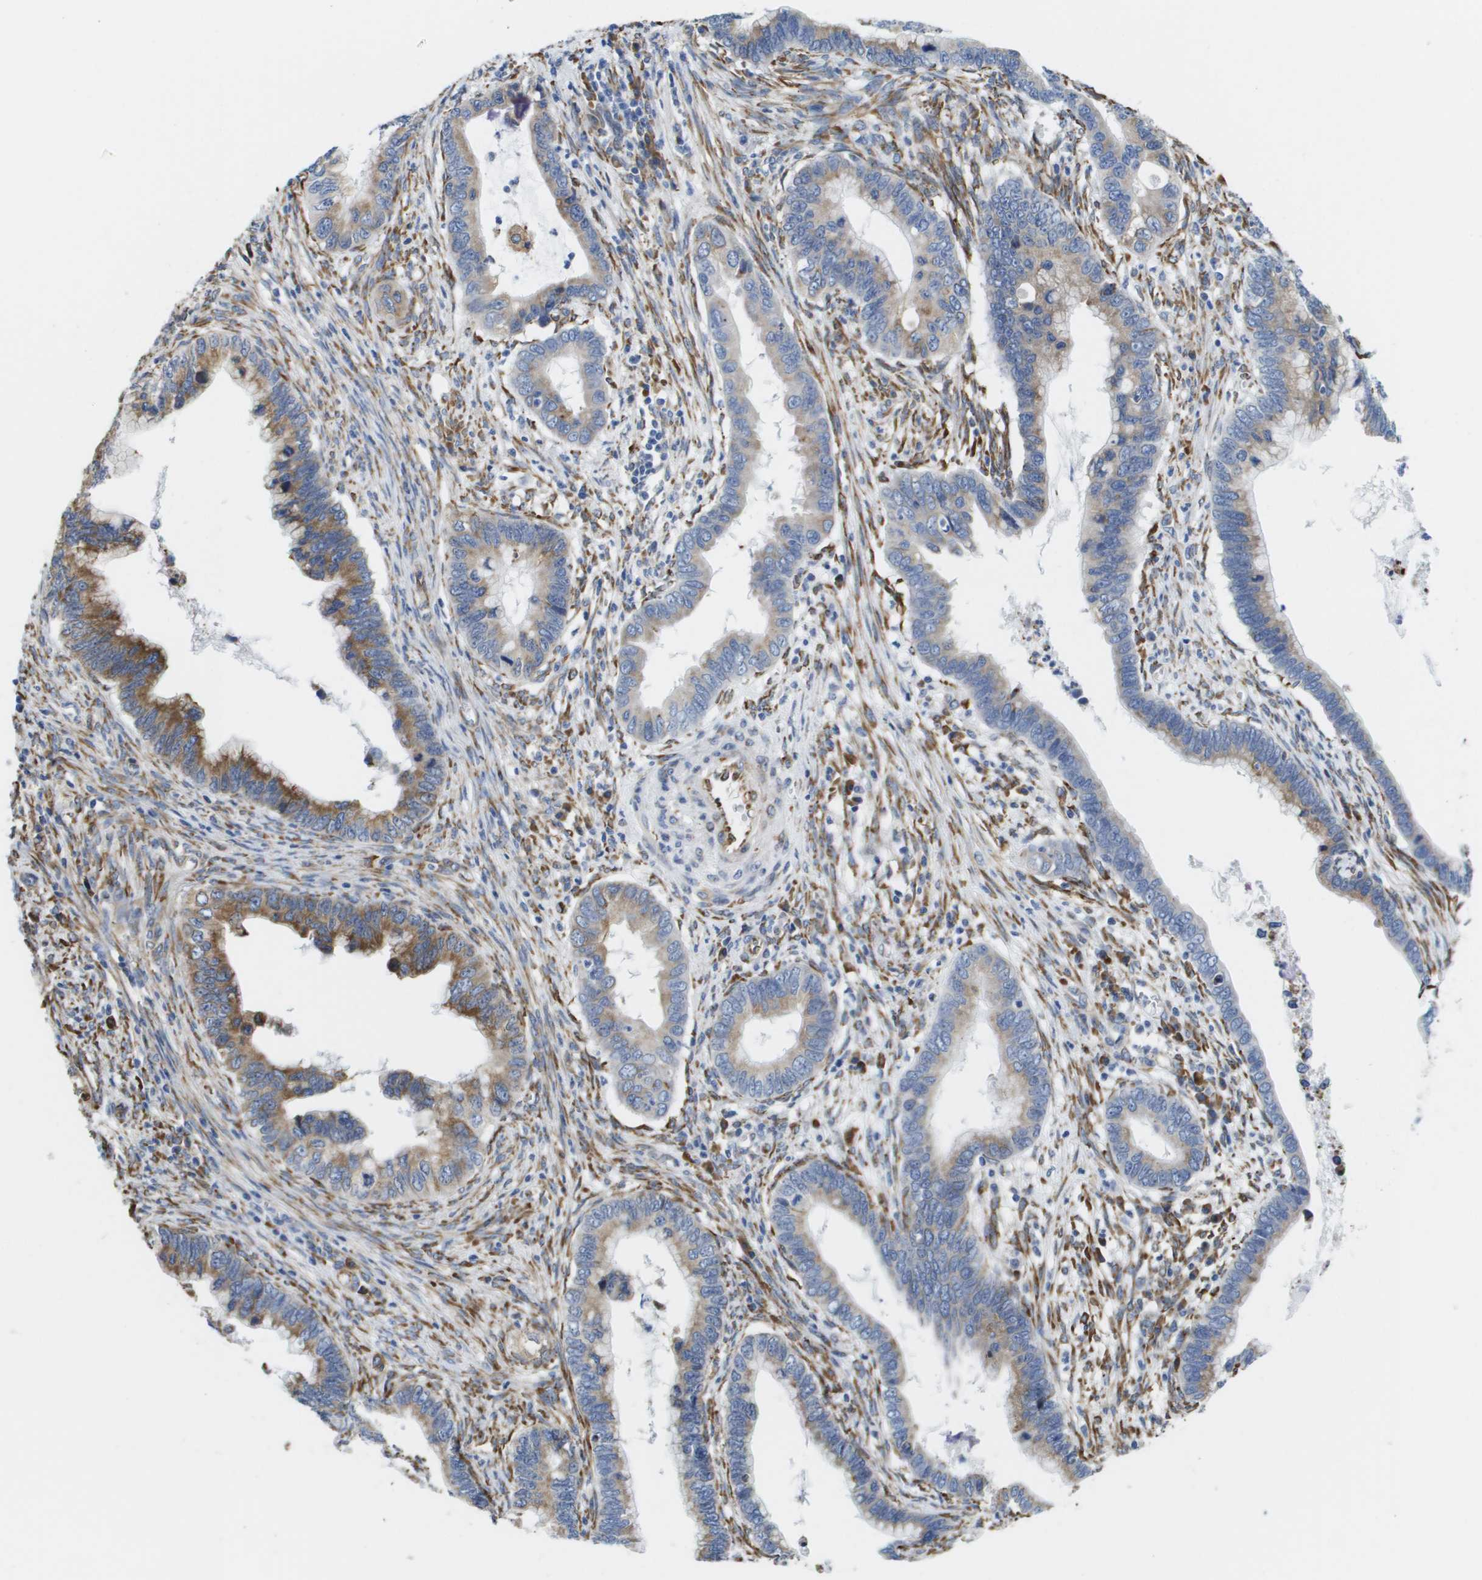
{"staining": {"intensity": "moderate", "quantity": "25%-75%", "location": "cytoplasmic/membranous"}, "tissue": "cervical cancer", "cell_type": "Tumor cells", "image_type": "cancer", "snomed": [{"axis": "morphology", "description": "Adenocarcinoma, NOS"}, {"axis": "topography", "description": "Cervix"}], "caption": "High-magnification brightfield microscopy of cervical cancer stained with DAB (brown) and counterstained with hematoxylin (blue). tumor cells exhibit moderate cytoplasmic/membranous staining is appreciated in about25%-75% of cells. Using DAB (3,3'-diaminobenzidine) (brown) and hematoxylin (blue) stains, captured at high magnification using brightfield microscopy.", "gene": "ST3GAL2", "patient": {"sex": "female", "age": 44}}